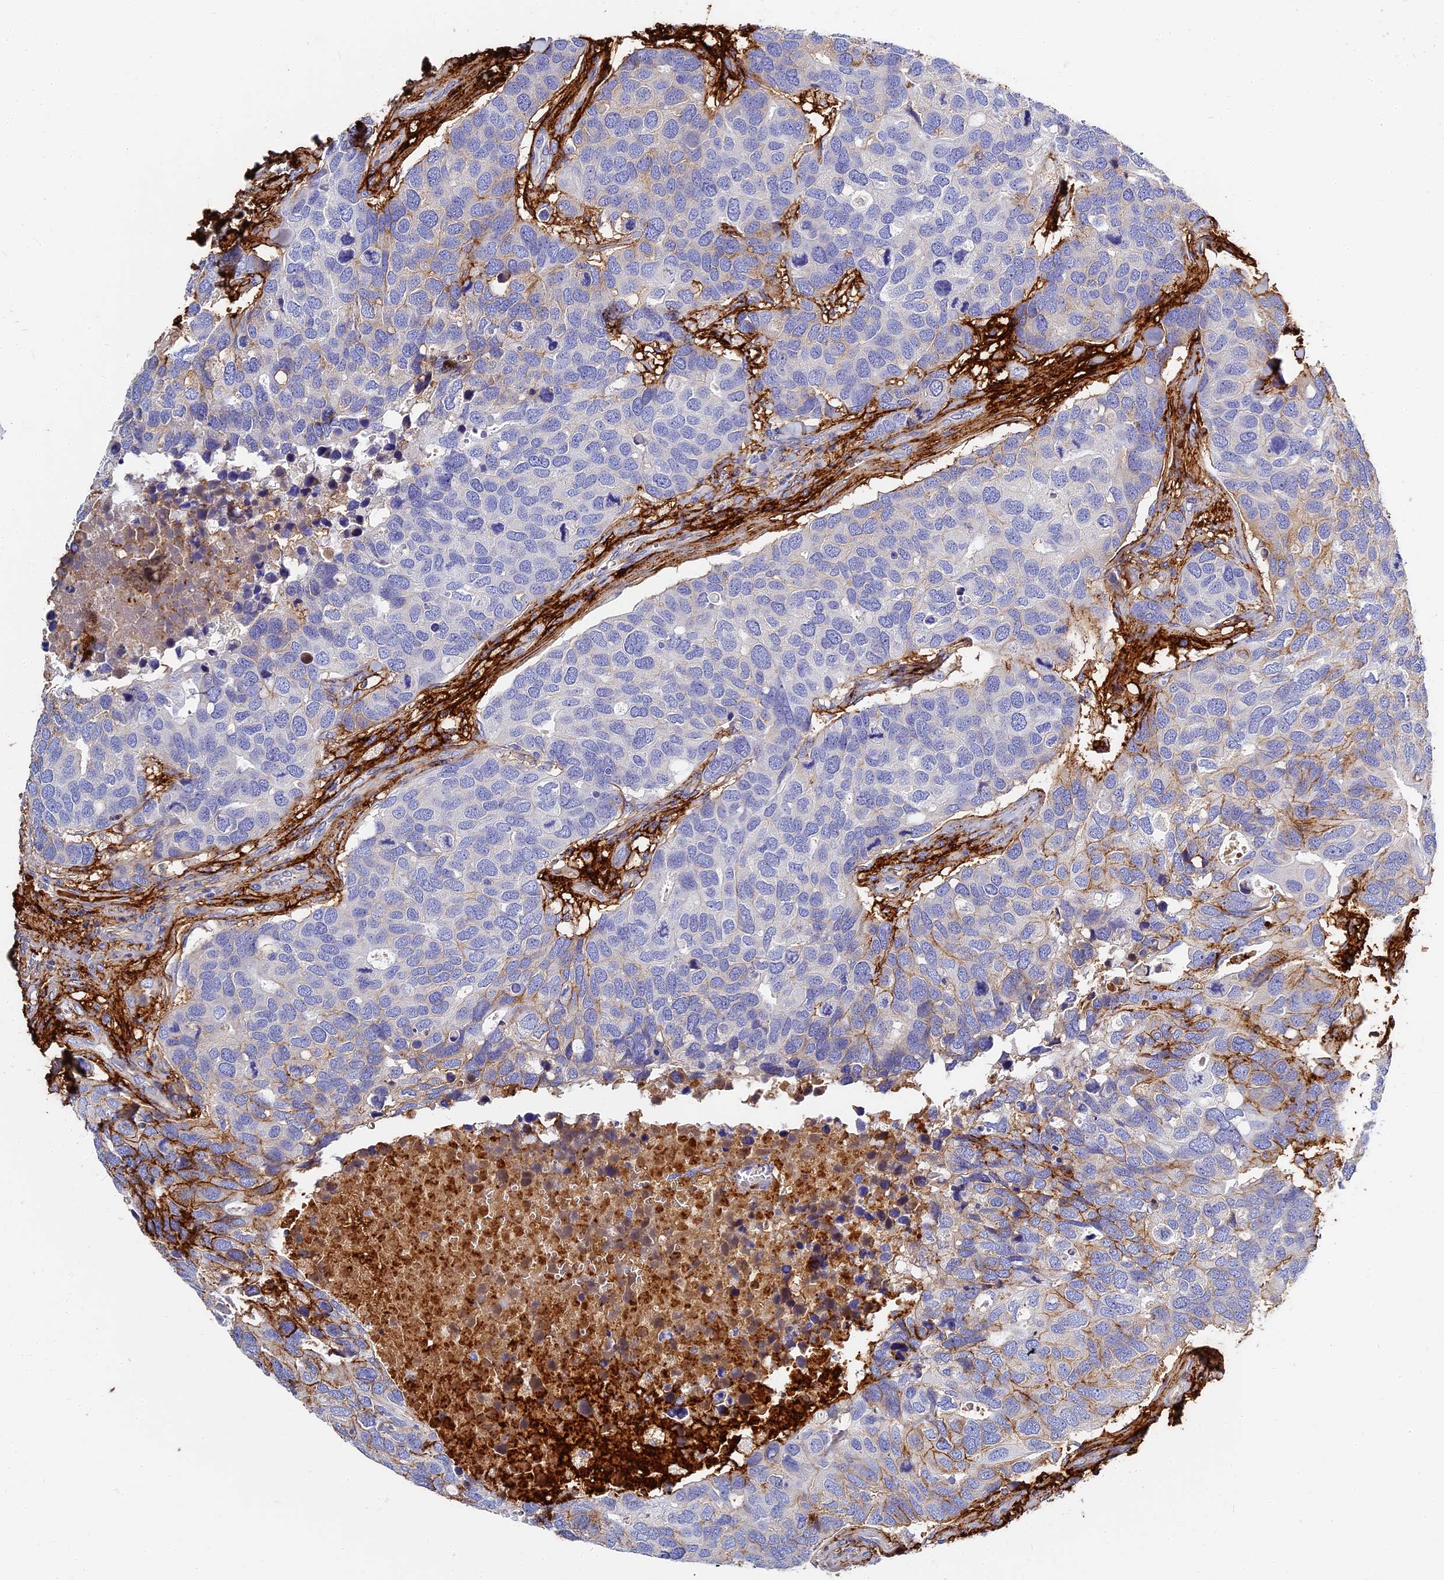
{"staining": {"intensity": "moderate", "quantity": "<25%", "location": "cytoplasmic/membranous"}, "tissue": "breast cancer", "cell_type": "Tumor cells", "image_type": "cancer", "snomed": [{"axis": "morphology", "description": "Duct carcinoma"}, {"axis": "topography", "description": "Breast"}], "caption": "This histopathology image exhibits immunohistochemistry staining of breast cancer (invasive ductal carcinoma), with low moderate cytoplasmic/membranous staining in about <25% of tumor cells.", "gene": "ITIH1", "patient": {"sex": "female", "age": 83}}